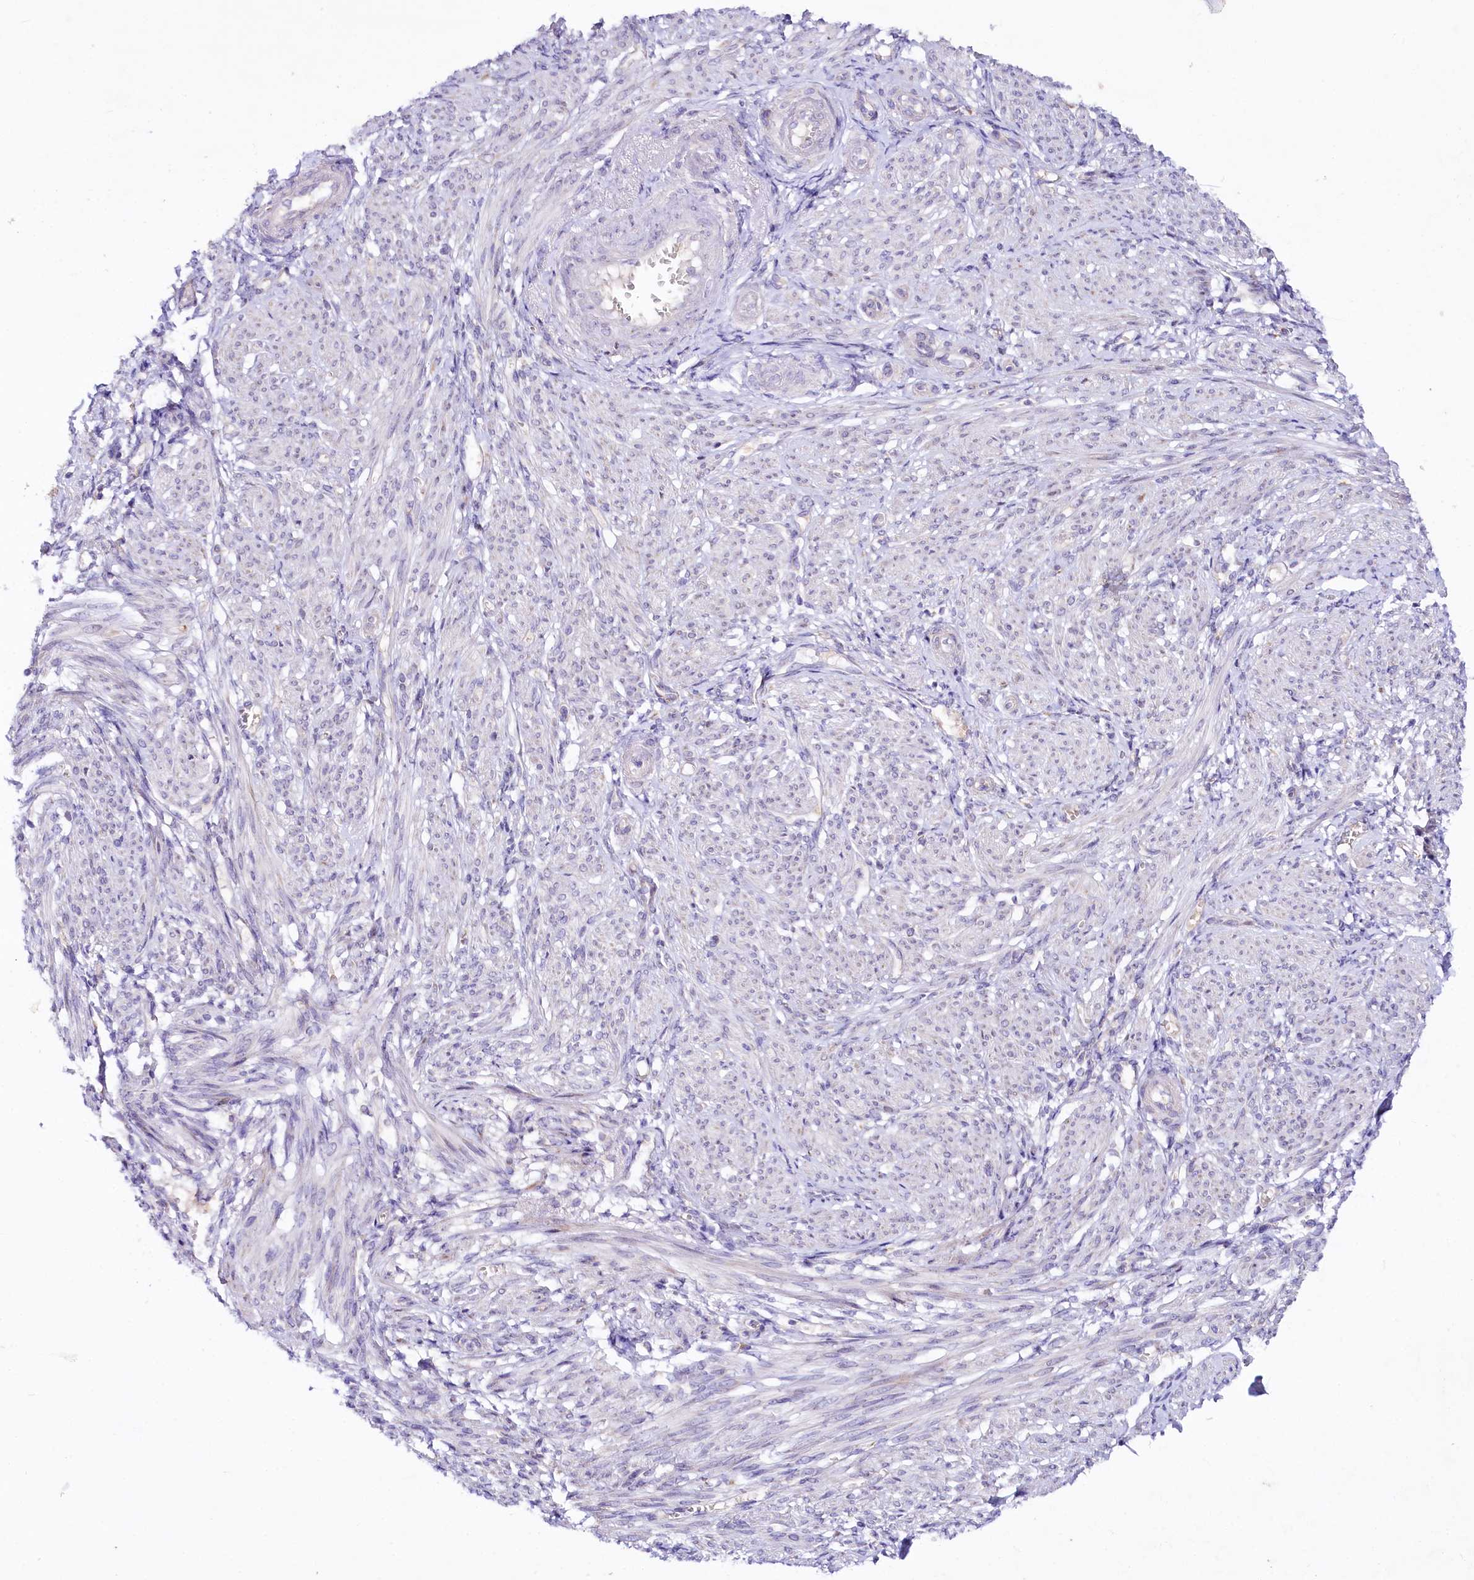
{"staining": {"intensity": "weak", "quantity": "<25%", "location": "cytoplasmic/membranous"}, "tissue": "smooth muscle", "cell_type": "Smooth muscle cells", "image_type": "normal", "snomed": [{"axis": "morphology", "description": "Normal tissue, NOS"}, {"axis": "topography", "description": "Smooth muscle"}], "caption": "Smooth muscle stained for a protein using immunohistochemistry displays no staining smooth muscle cells.", "gene": "CEP295", "patient": {"sex": "female", "age": 39}}